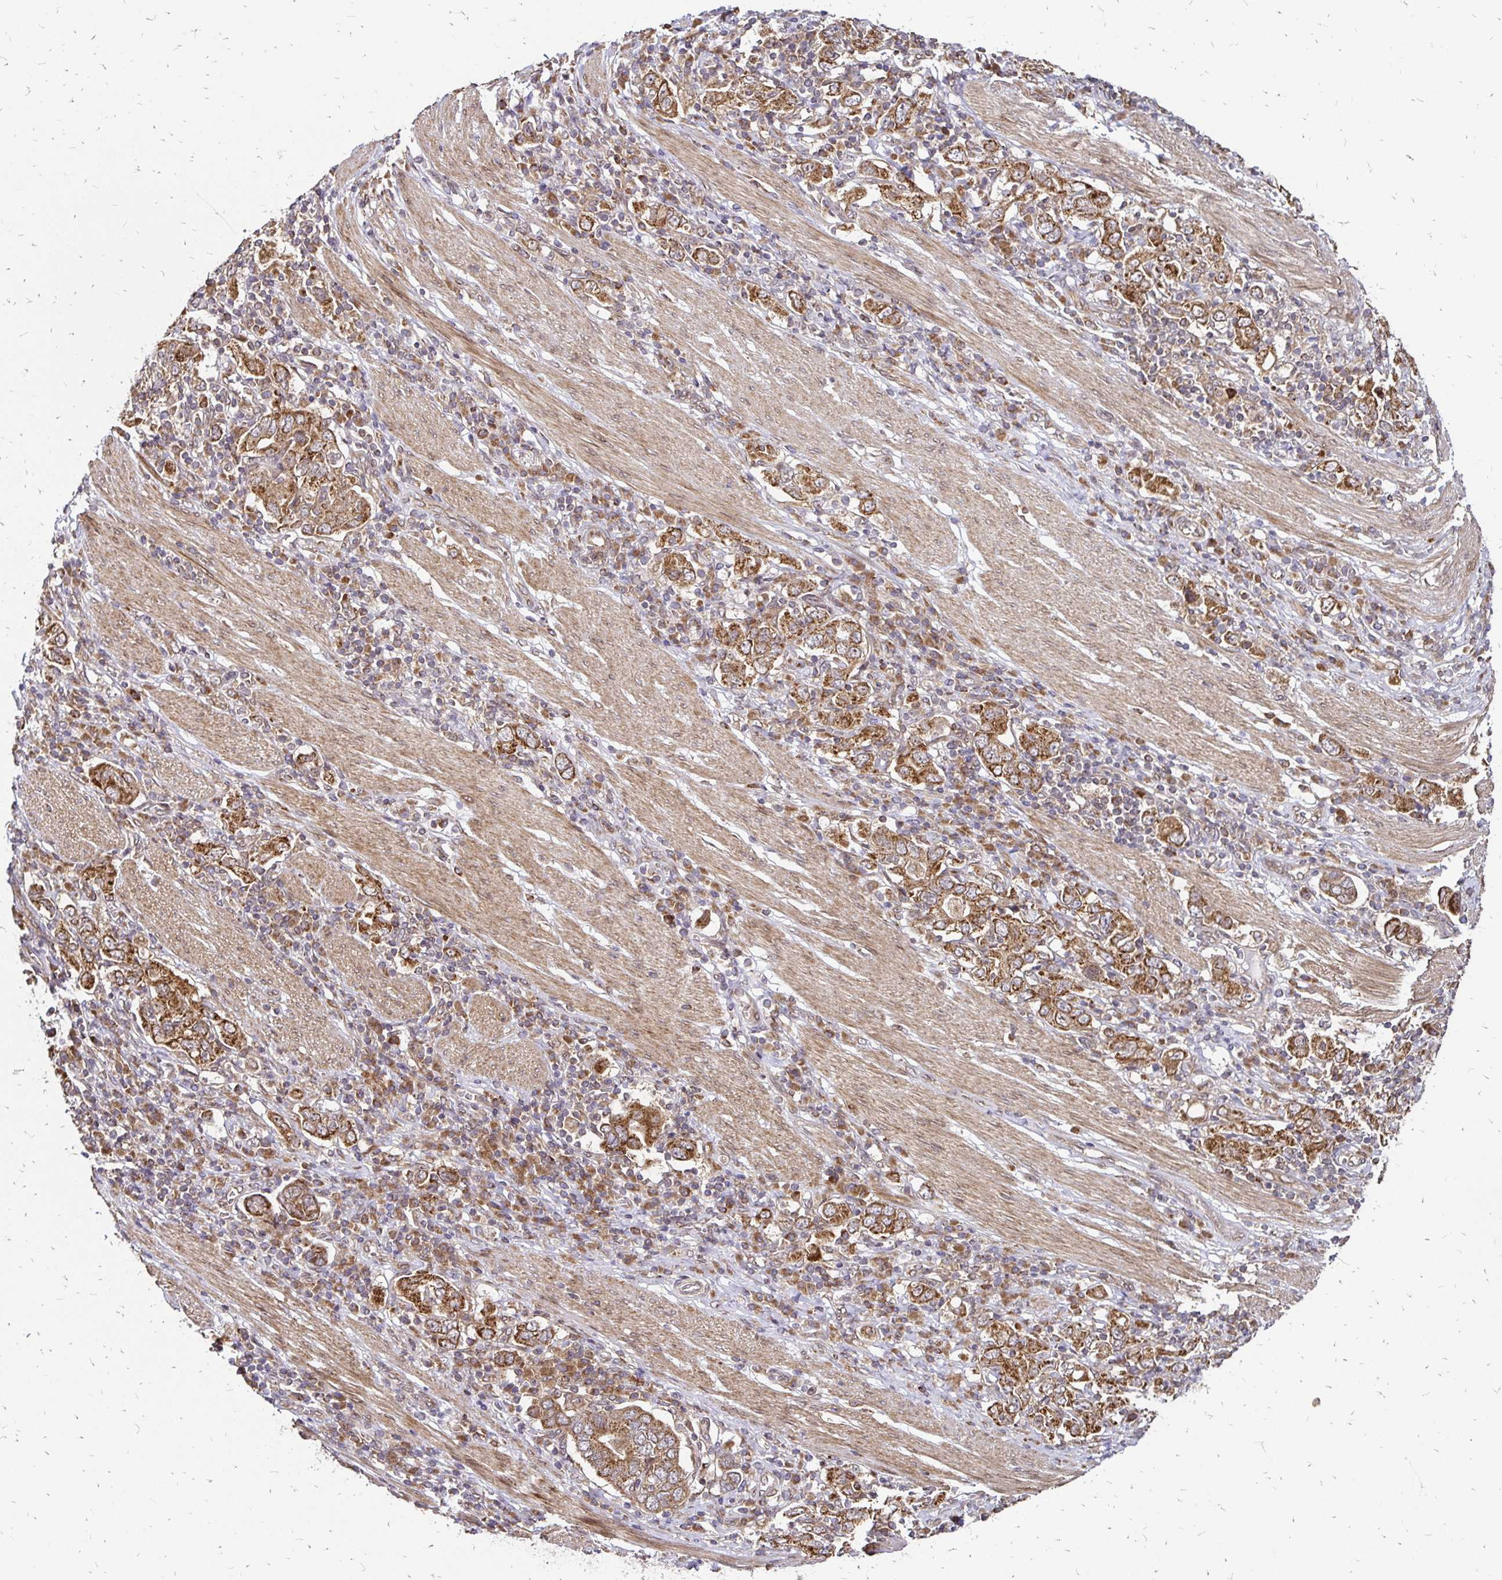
{"staining": {"intensity": "moderate", "quantity": ">75%", "location": "cytoplasmic/membranous"}, "tissue": "stomach cancer", "cell_type": "Tumor cells", "image_type": "cancer", "snomed": [{"axis": "morphology", "description": "Adenocarcinoma, NOS"}, {"axis": "topography", "description": "Stomach, upper"}, {"axis": "topography", "description": "Stomach"}], "caption": "This is an image of immunohistochemistry (IHC) staining of stomach adenocarcinoma, which shows moderate positivity in the cytoplasmic/membranous of tumor cells.", "gene": "ZW10", "patient": {"sex": "male", "age": 62}}